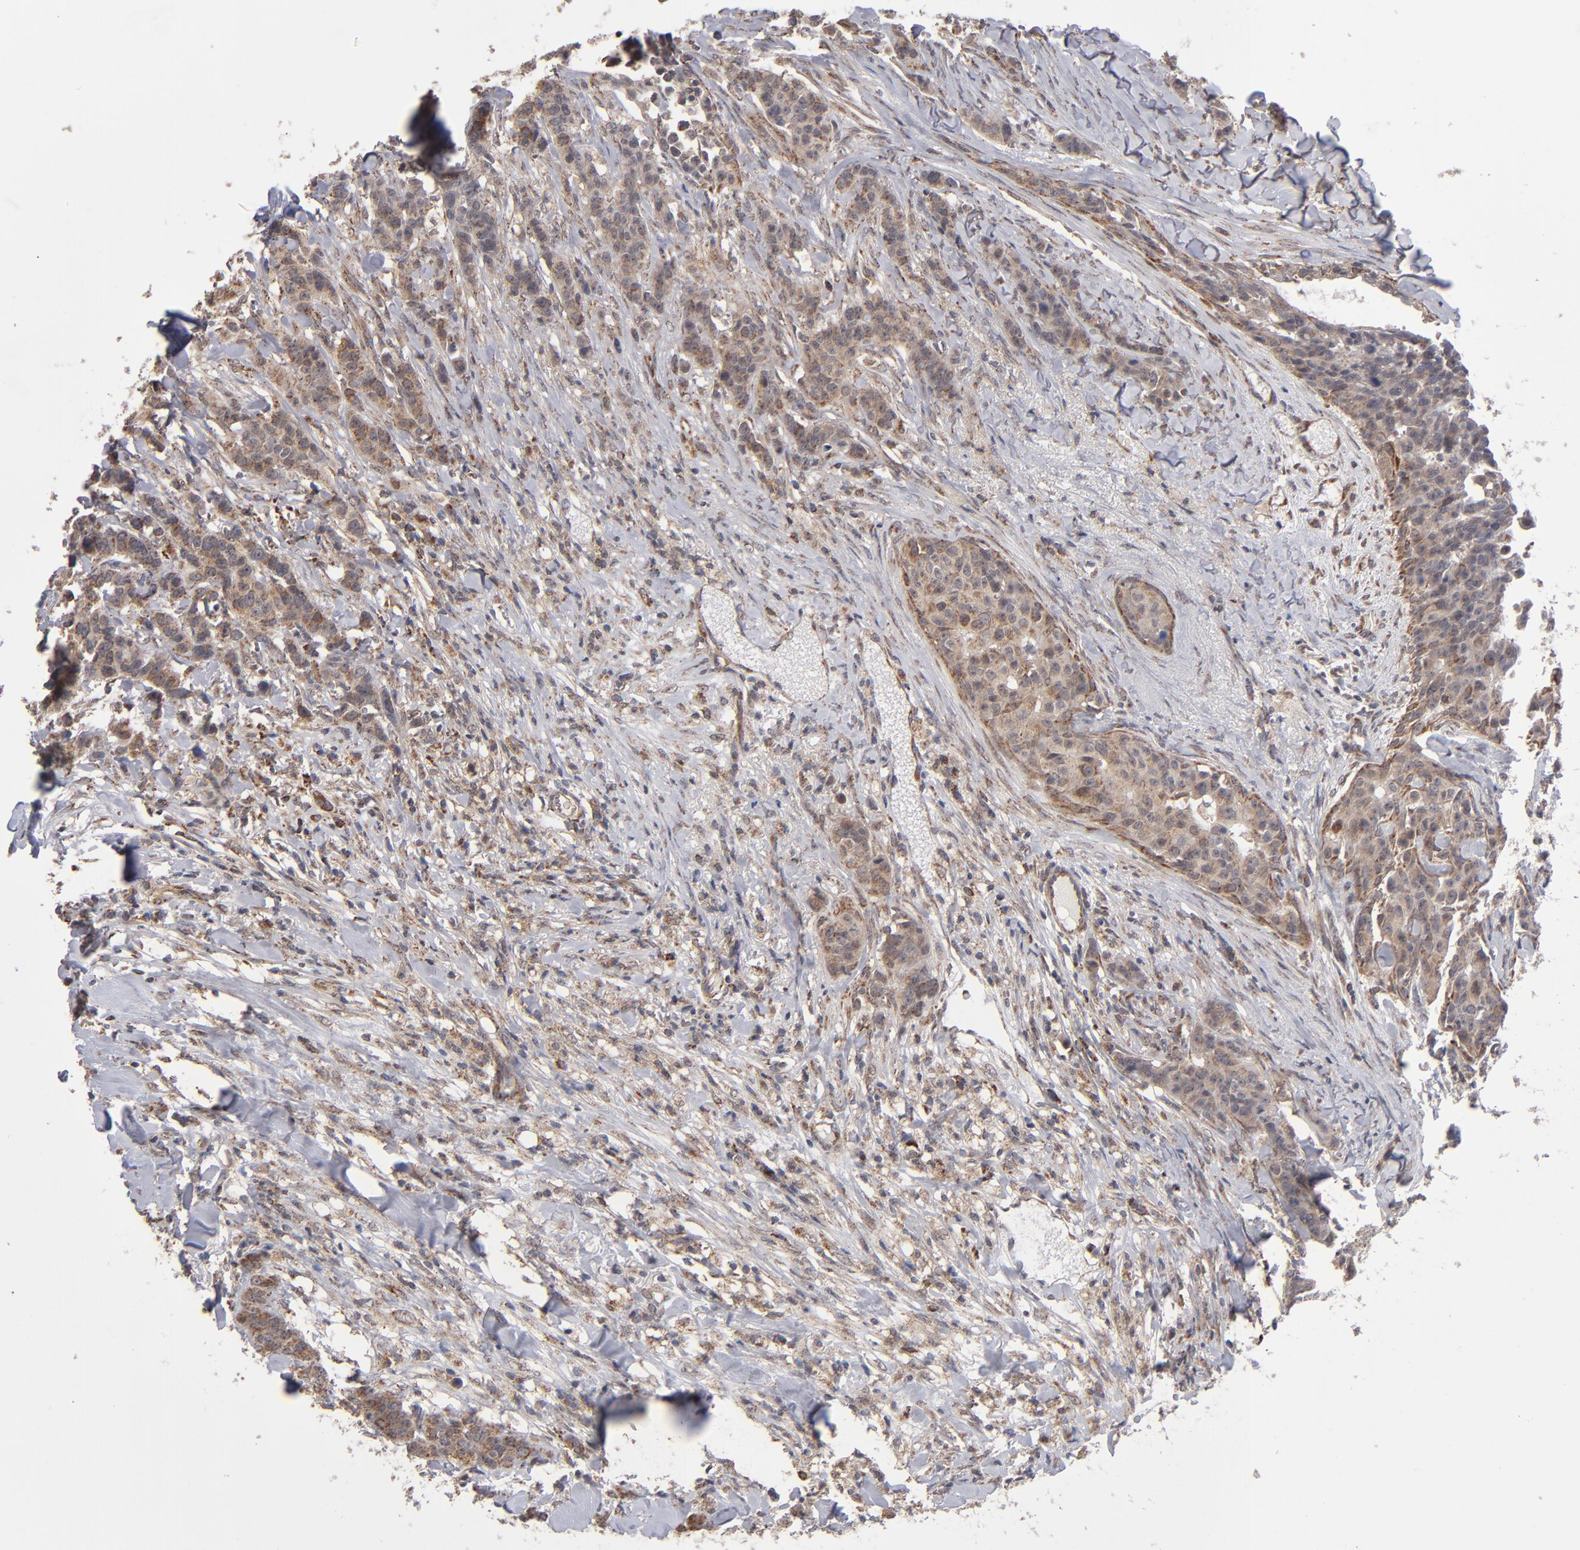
{"staining": {"intensity": "moderate", "quantity": ">75%", "location": "cytoplasmic/membranous"}, "tissue": "breast cancer", "cell_type": "Tumor cells", "image_type": "cancer", "snomed": [{"axis": "morphology", "description": "Duct carcinoma"}, {"axis": "topography", "description": "Breast"}], "caption": "This photomicrograph reveals IHC staining of human breast invasive ductal carcinoma, with medium moderate cytoplasmic/membranous staining in approximately >75% of tumor cells.", "gene": "MIPOL1", "patient": {"sex": "female", "age": 40}}